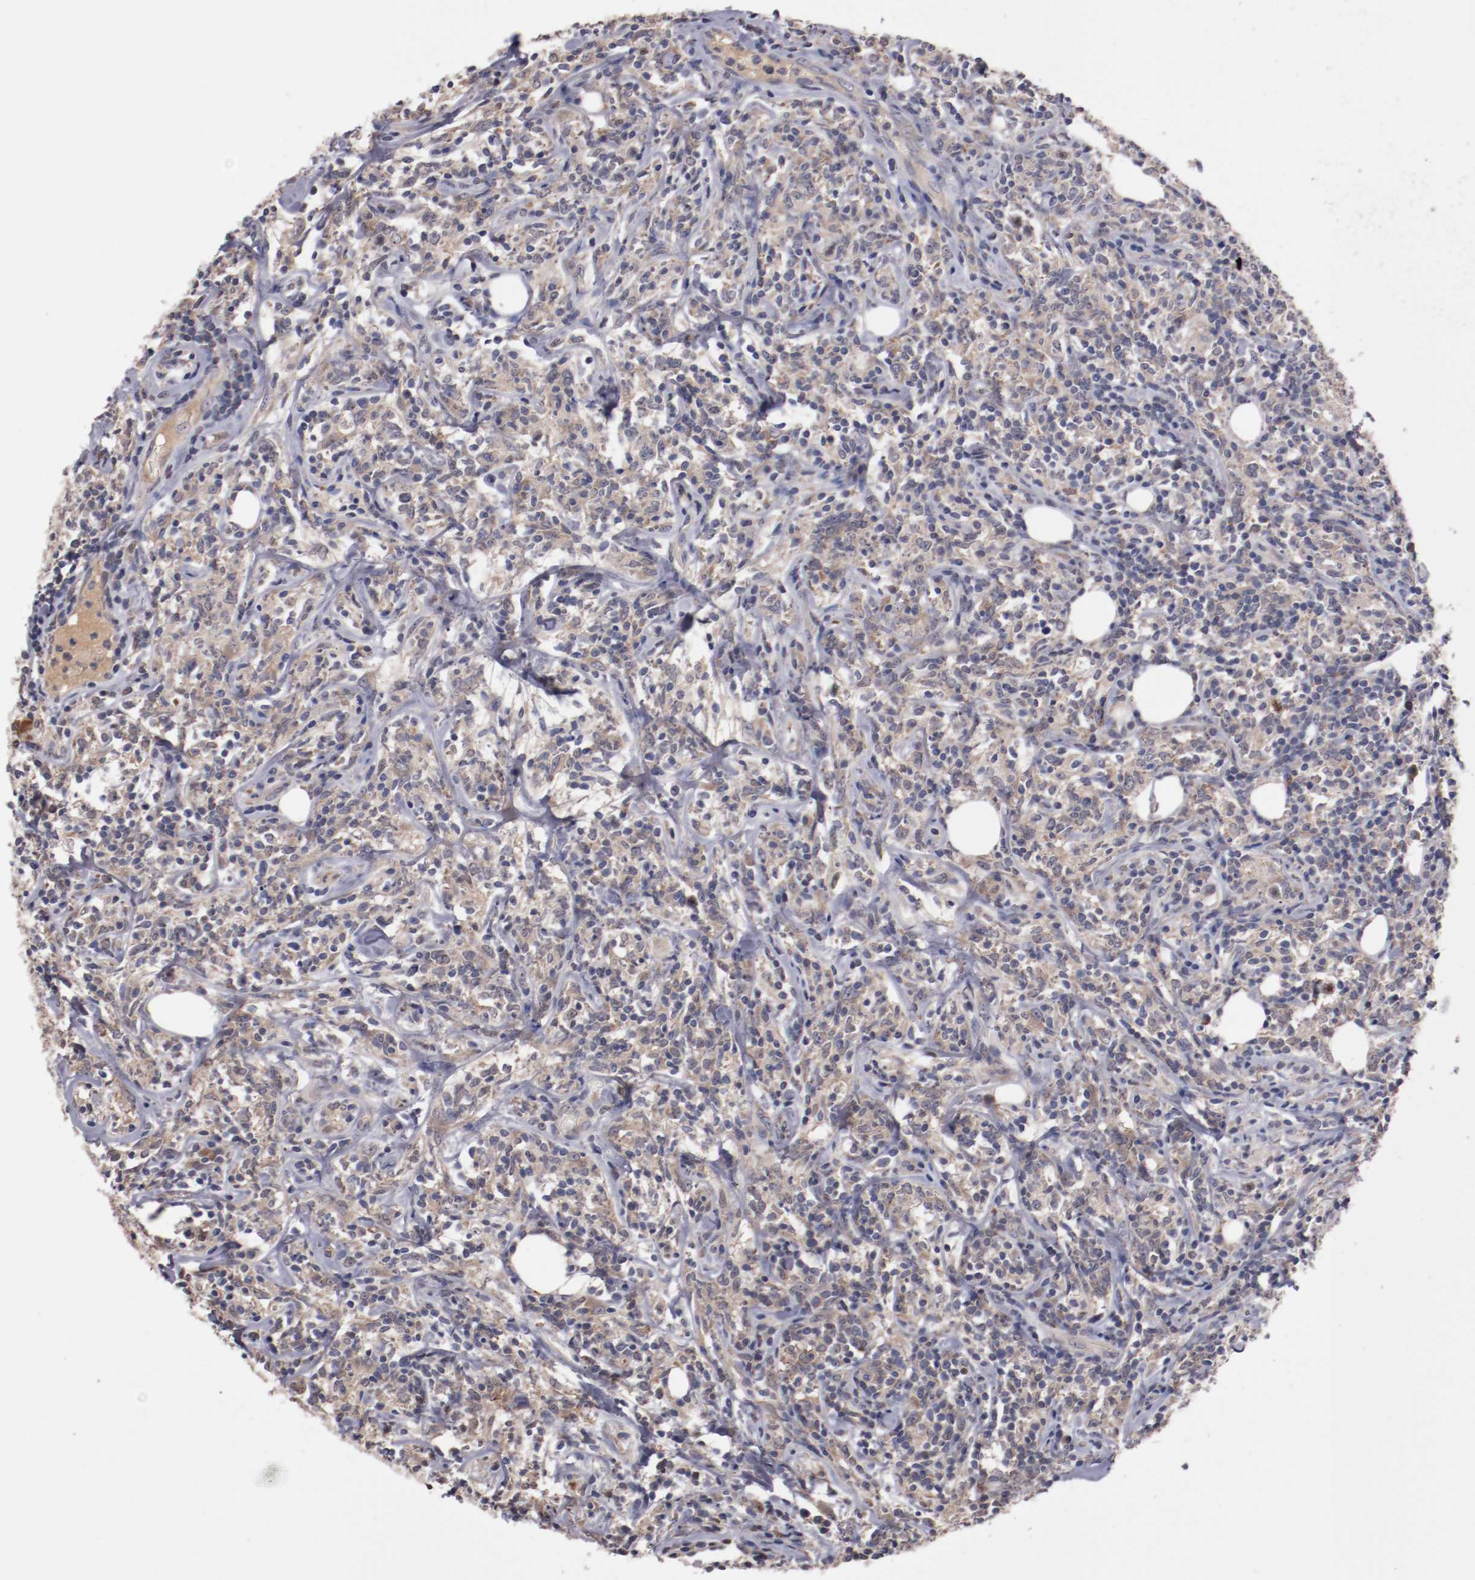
{"staining": {"intensity": "weak", "quantity": "25%-75%", "location": "cytoplasmic/membranous"}, "tissue": "lymphoma", "cell_type": "Tumor cells", "image_type": "cancer", "snomed": [{"axis": "morphology", "description": "Malignant lymphoma, non-Hodgkin's type, High grade"}, {"axis": "topography", "description": "Lymph node"}], "caption": "Immunohistochemical staining of human malignant lymphoma, non-Hodgkin's type (high-grade) exhibits low levels of weak cytoplasmic/membranous protein staining in approximately 25%-75% of tumor cells.", "gene": "FAM81A", "patient": {"sex": "female", "age": 84}}